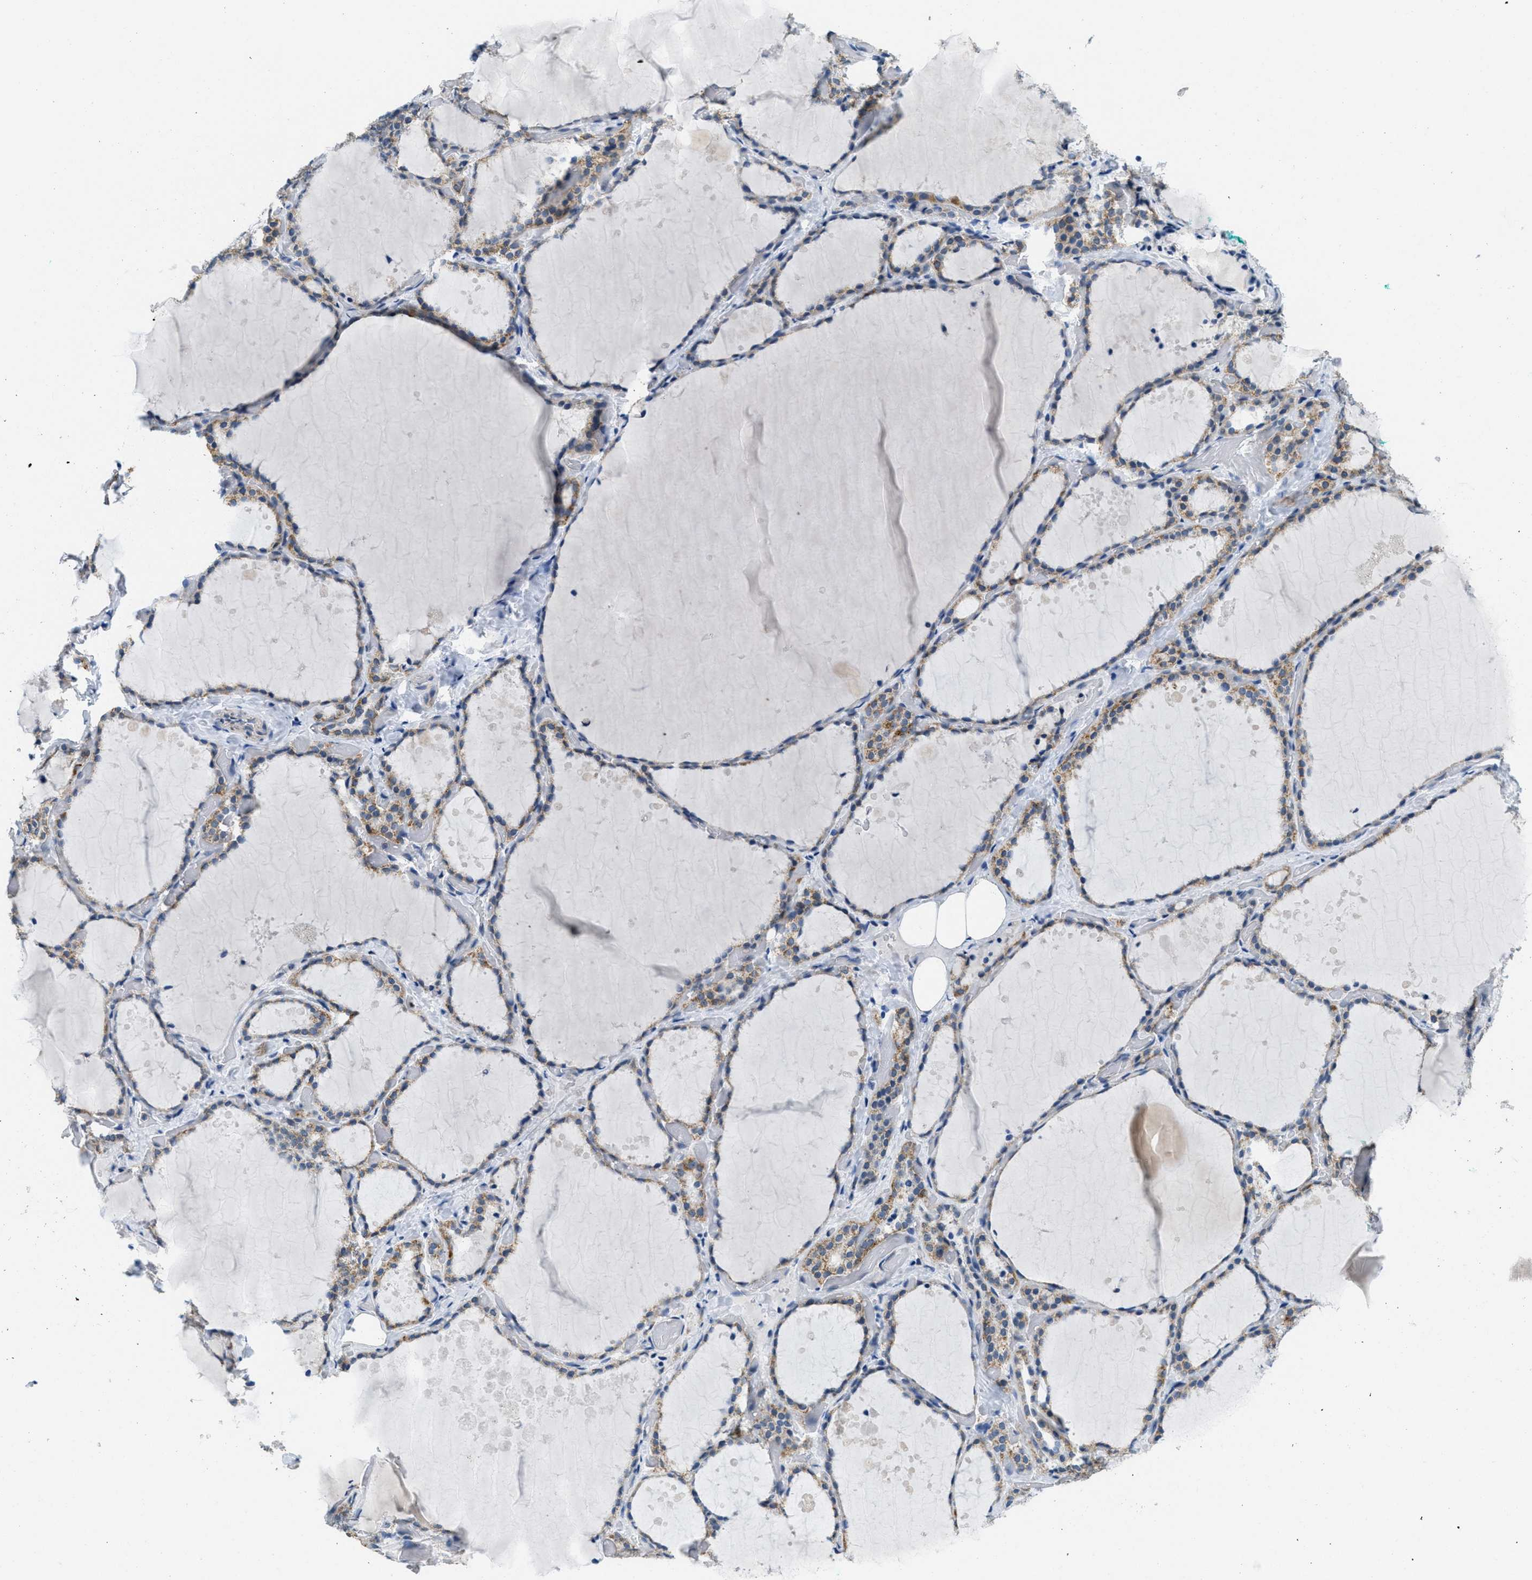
{"staining": {"intensity": "weak", "quantity": "25%-75%", "location": "cytoplasmic/membranous"}, "tissue": "thyroid gland", "cell_type": "Glandular cells", "image_type": "normal", "snomed": [{"axis": "morphology", "description": "Normal tissue, NOS"}, {"axis": "topography", "description": "Thyroid gland"}], "caption": "A histopathology image of human thyroid gland stained for a protein shows weak cytoplasmic/membranous brown staining in glandular cells.", "gene": "TOMM70", "patient": {"sex": "female", "age": 44}}